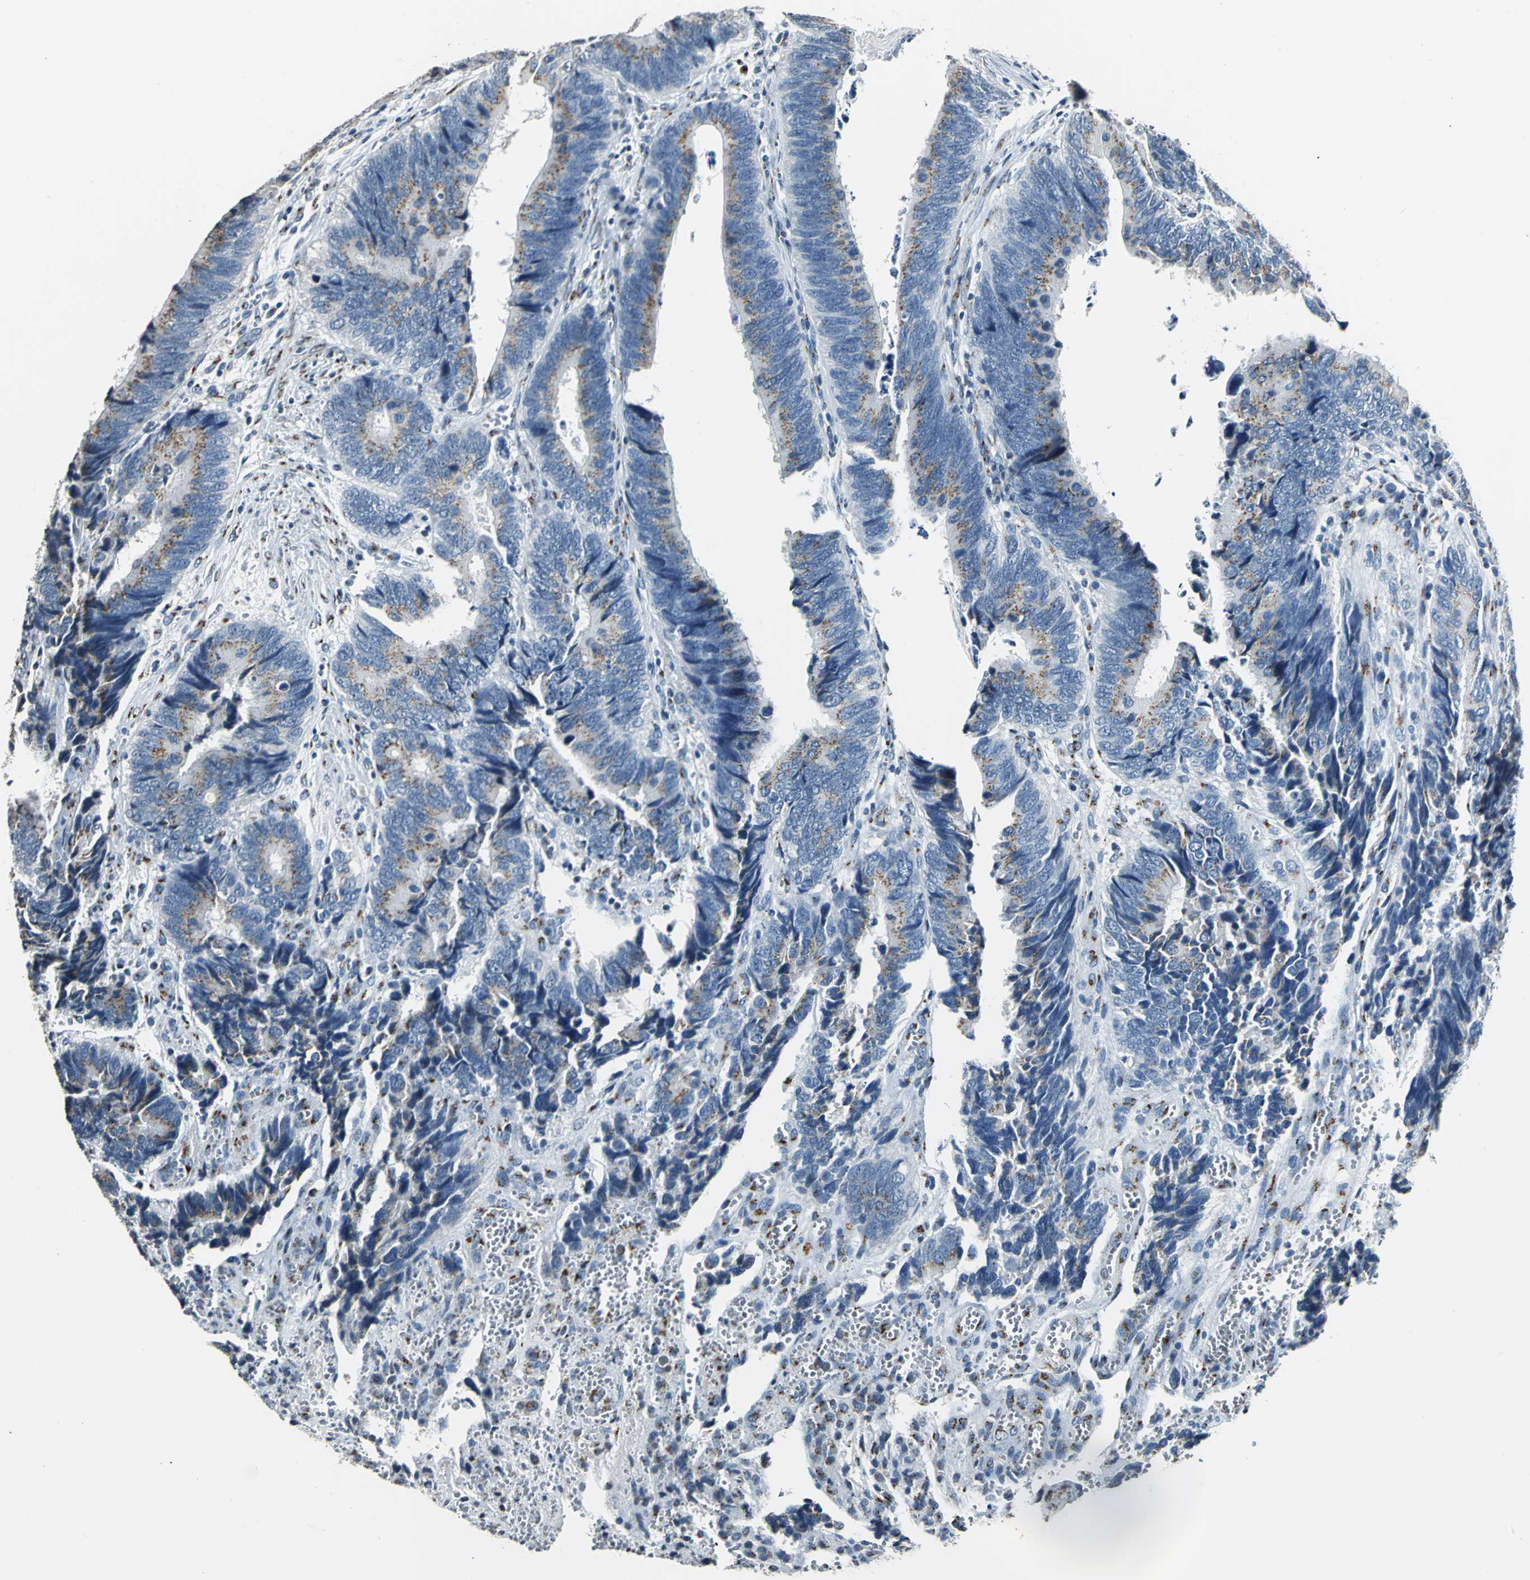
{"staining": {"intensity": "weak", "quantity": "25%-75%", "location": "cytoplasmic/membranous"}, "tissue": "colorectal cancer", "cell_type": "Tumor cells", "image_type": "cancer", "snomed": [{"axis": "morphology", "description": "Adenocarcinoma, NOS"}, {"axis": "topography", "description": "Colon"}], "caption": "There is low levels of weak cytoplasmic/membranous expression in tumor cells of colorectal cancer, as demonstrated by immunohistochemical staining (brown color).", "gene": "TMEM115", "patient": {"sex": "male", "age": 72}}